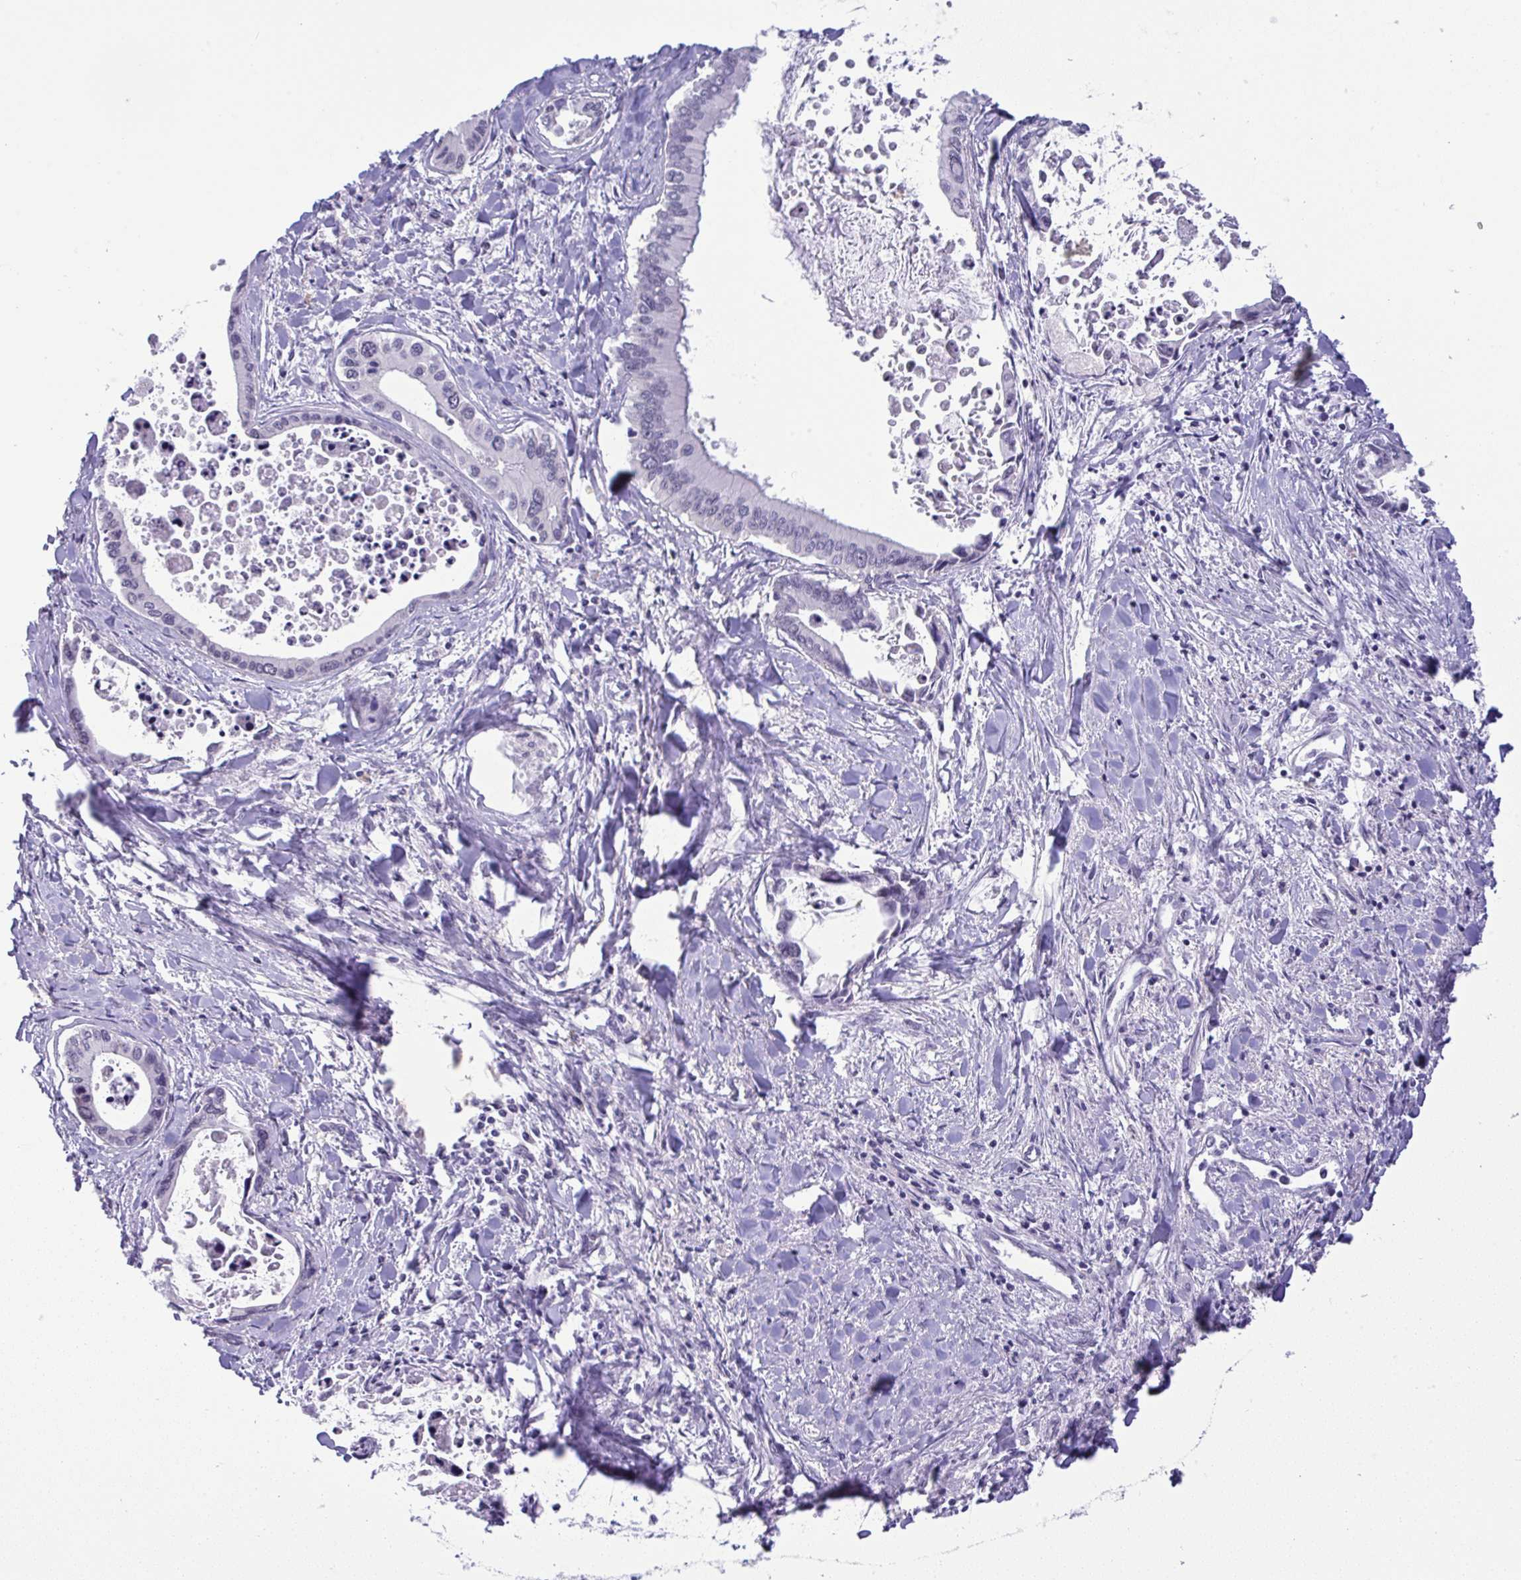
{"staining": {"intensity": "negative", "quantity": "none", "location": "none"}, "tissue": "liver cancer", "cell_type": "Tumor cells", "image_type": "cancer", "snomed": [{"axis": "morphology", "description": "Cholangiocarcinoma"}, {"axis": "topography", "description": "Liver"}], "caption": "DAB immunohistochemical staining of human liver cholangiocarcinoma displays no significant expression in tumor cells.", "gene": "YBX2", "patient": {"sex": "male", "age": 66}}